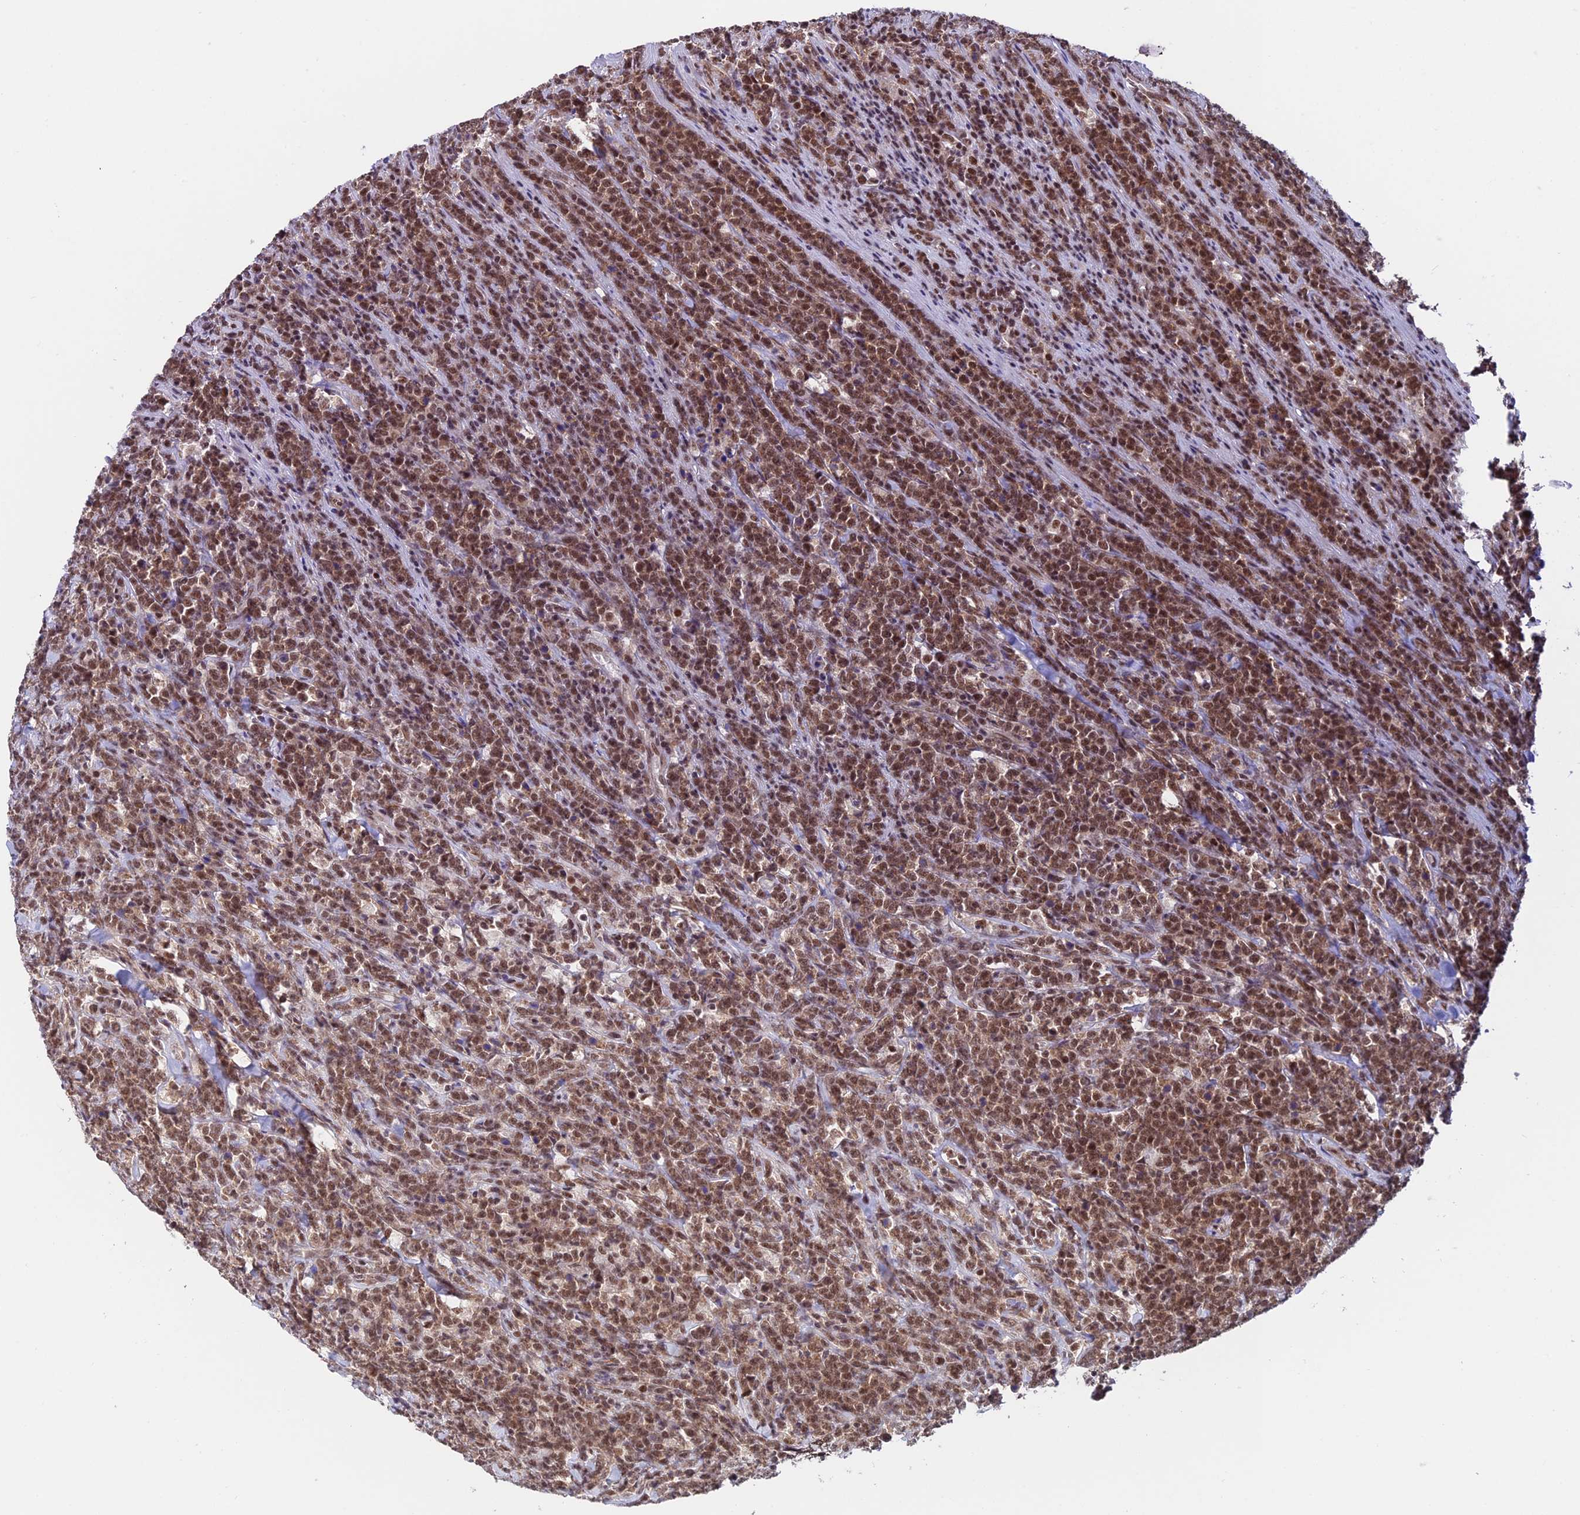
{"staining": {"intensity": "moderate", "quantity": ">75%", "location": "nuclear"}, "tissue": "lymphoma", "cell_type": "Tumor cells", "image_type": "cancer", "snomed": [{"axis": "morphology", "description": "Malignant lymphoma, non-Hodgkin's type, High grade"}, {"axis": "topography", "description": "Small intestine"}], "caption": "IHC staining of lymphoma, which reveals medium levels of moderate nuclear staining in approximately >75% of tumor cells indicating moderate nuclear protein expression. The staining was performed using DAB (brown) for protein detection and nuclei were counterstained in hematoxylin (blue).", "gene": "RBM42", "patient": {"sex": "male", "age": 8}}